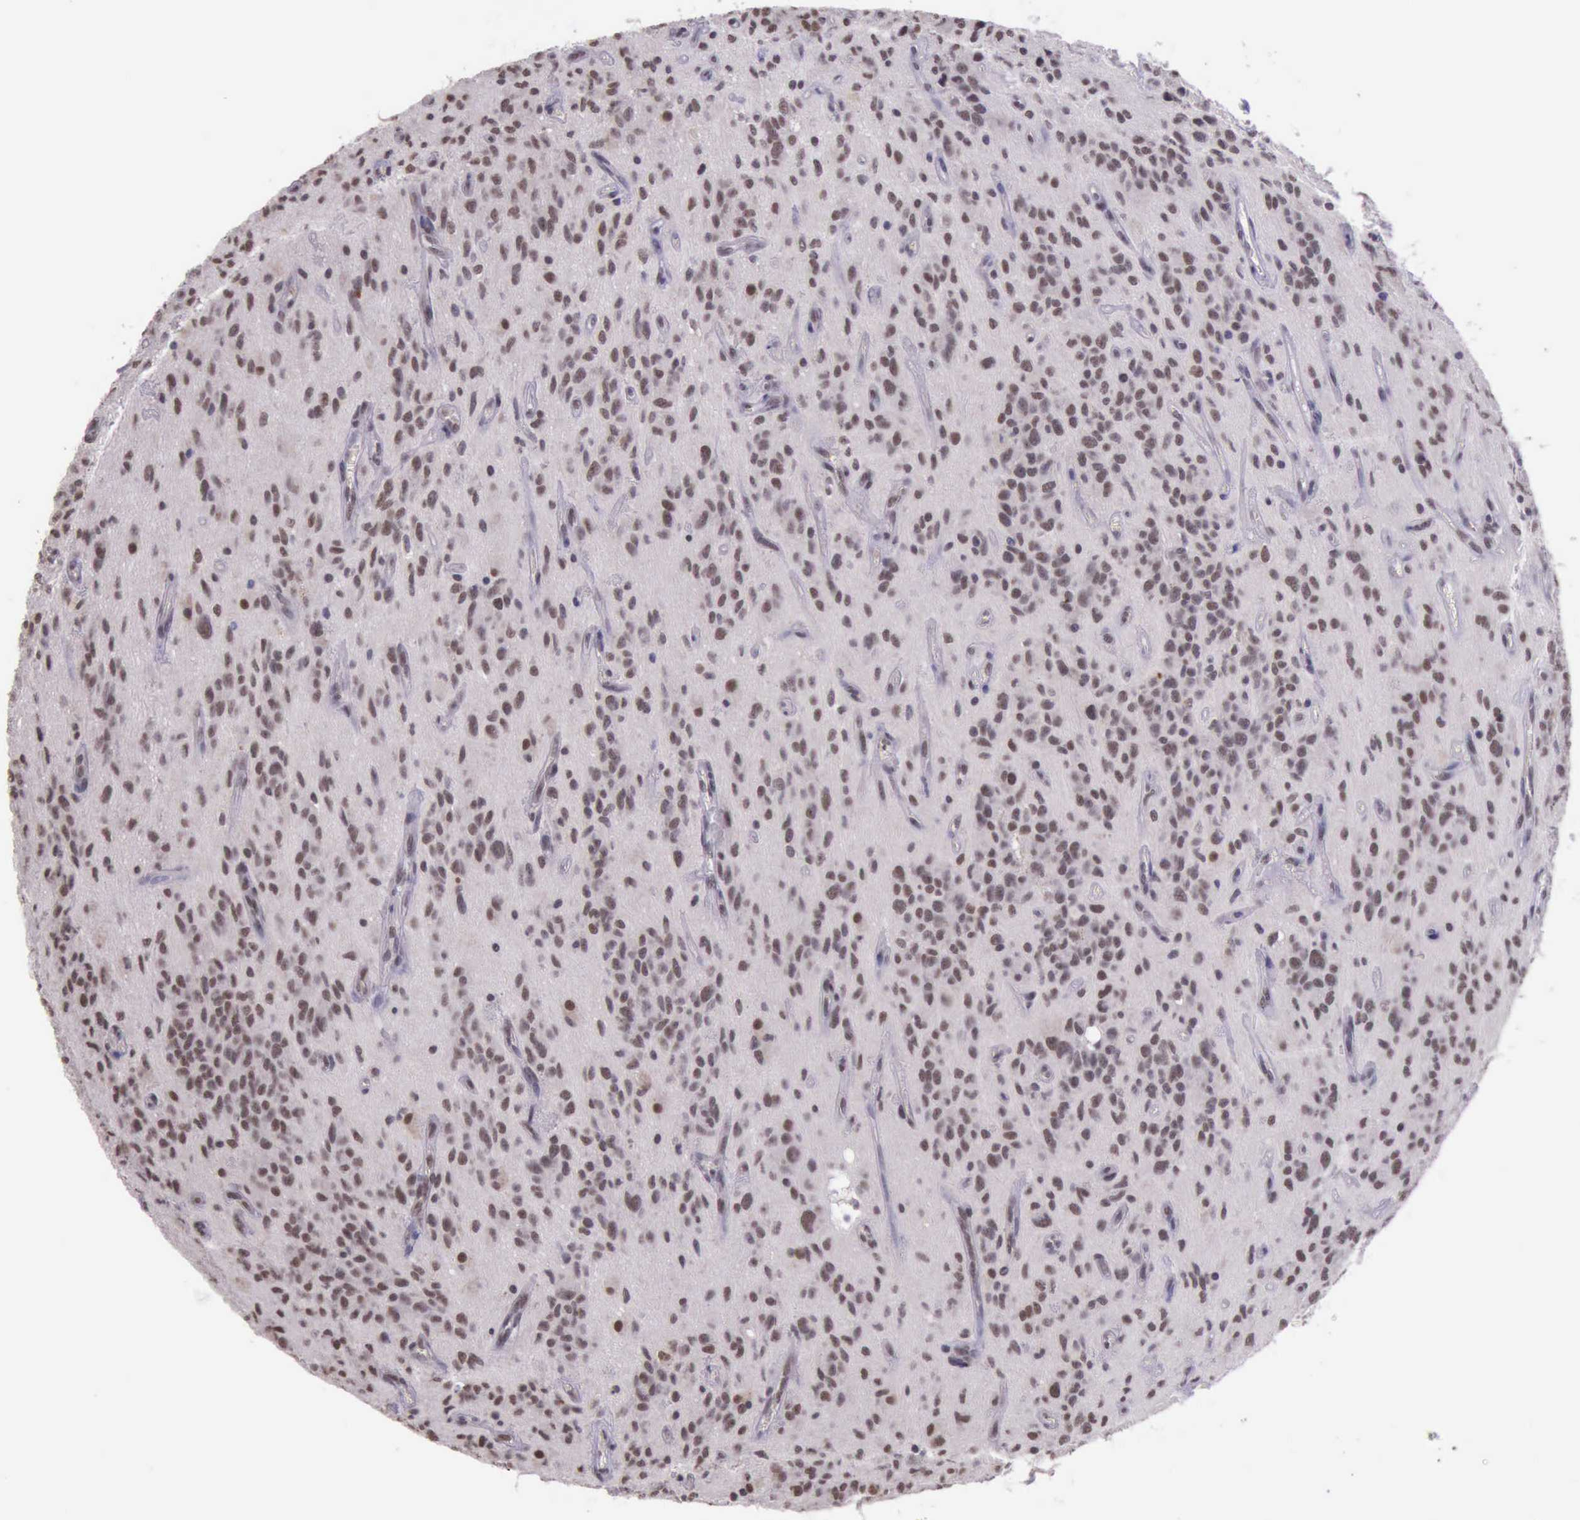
{"staining": {"intensity": "moderate", "quantity": ">75%", "location": "nuclear"}, "tissue": "glioma", "cell_type": "Tumor cells", "image_type": "cancer", "snomed": [{"axis": "morphology", "description": "Glioma, malignant, Low grade"}, {"axis": "topography", "description": "Brain"}], "caption": "Immunohistochemistry micrograph of human malignant glioma (low-grade) stained for a protein (brown), which reveals medium levels of moderate nuclear expression in about >75% of tumor cells.", "gene": "PRPF39", "patient": {"sex": "female", "age": 15}}